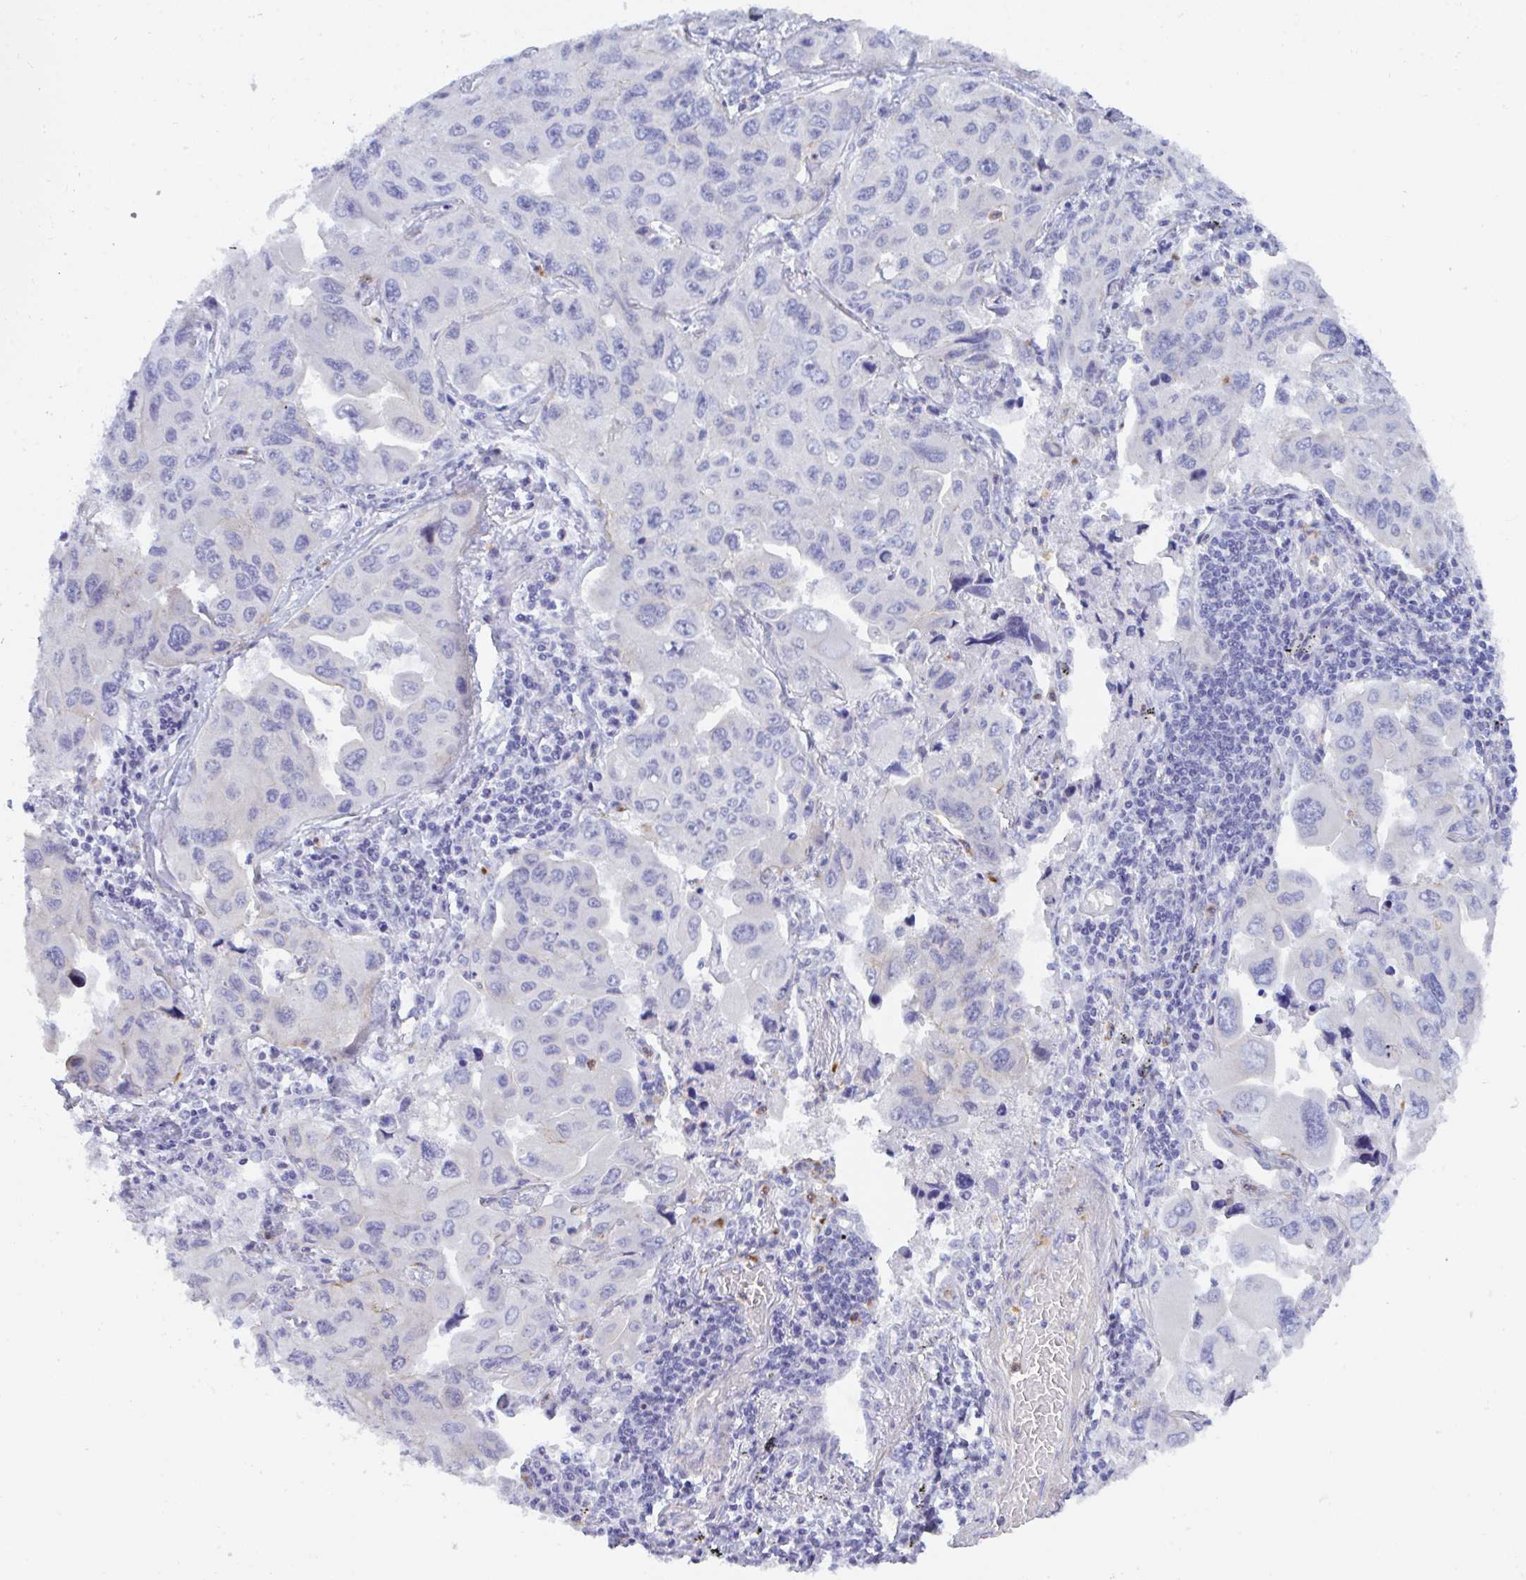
{"staining": {"intensity": "negative", "quantity": "none", "location": "none"}, "tissue": "lung cancer", "cell_type": "Tumor cells", "image_type": "cancer", "snomed": [{"axis": "morphology", "description": "Adenocarcinoma, NOS"}, {"axis": "topography", "description": "Lung"}], "caption": "Tumor cells are negative for protein expression in human lung cancer (adenocarcinoma).", "gene": "CEP170B", "patient": {"sex": "male", "age": 64}}